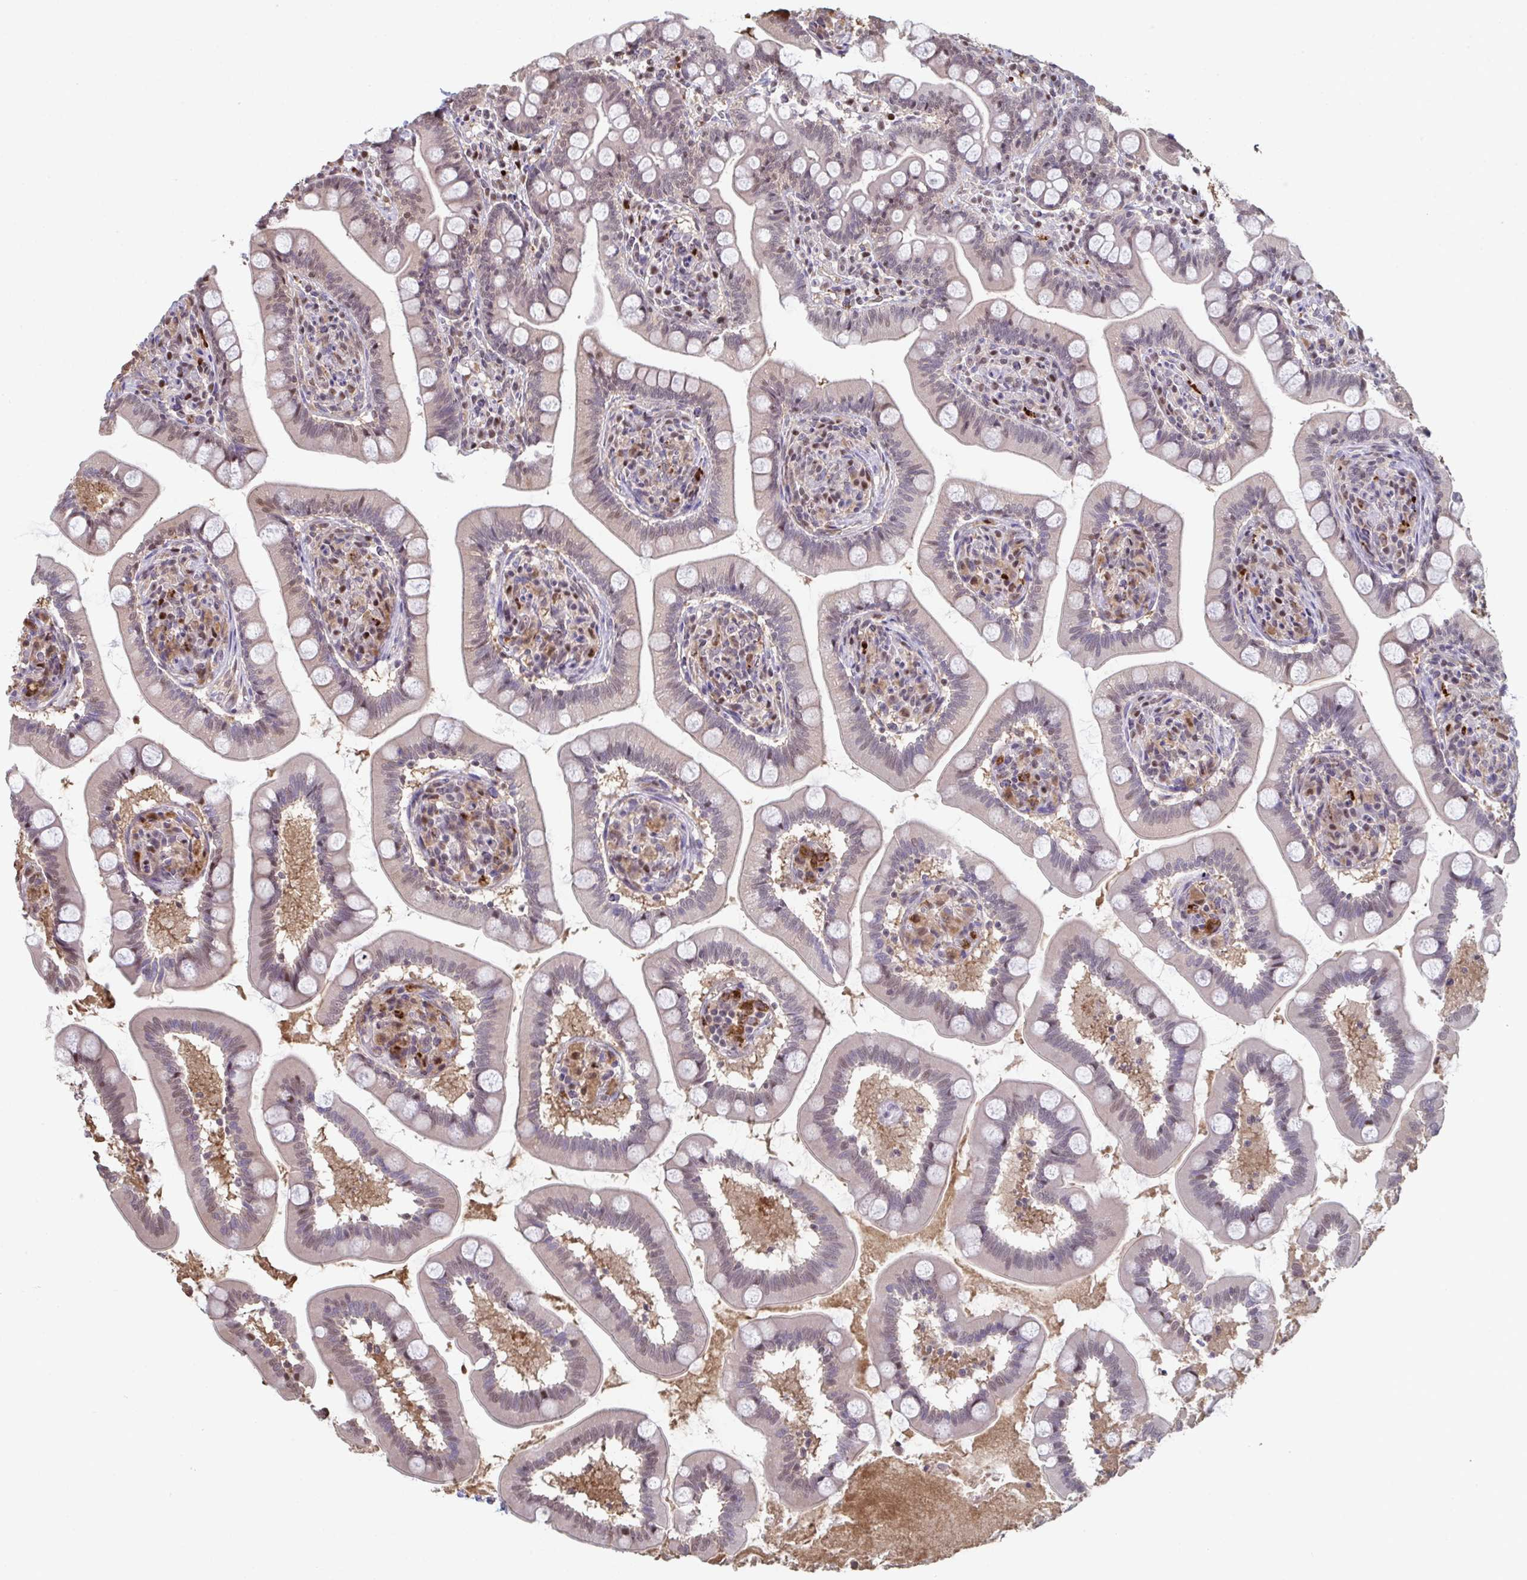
{"staining": {"intensity": "weak", "quantity": "25%-75%", "location": "cytoplasmic/membranous,nuclear"}, "tissue": "small intestine", "cell_type": "Glandular cells", "image_type": "normal", "snomed": [{"axis": "morphology", "description": "Normal tissue, NOS"}, {"axis": "topography", "description": "Small intestine"}], "caption": "Protein analysis of benign small intestine displays weak cytoplasmic/membranous,nuclear positivity in approximately 25%-75% of glandular cells. The protein of interest is shown in brown color, while the nuclei are stained blue.", "gene": "ACD", "patient": {"sex": "female", "age": 64}}